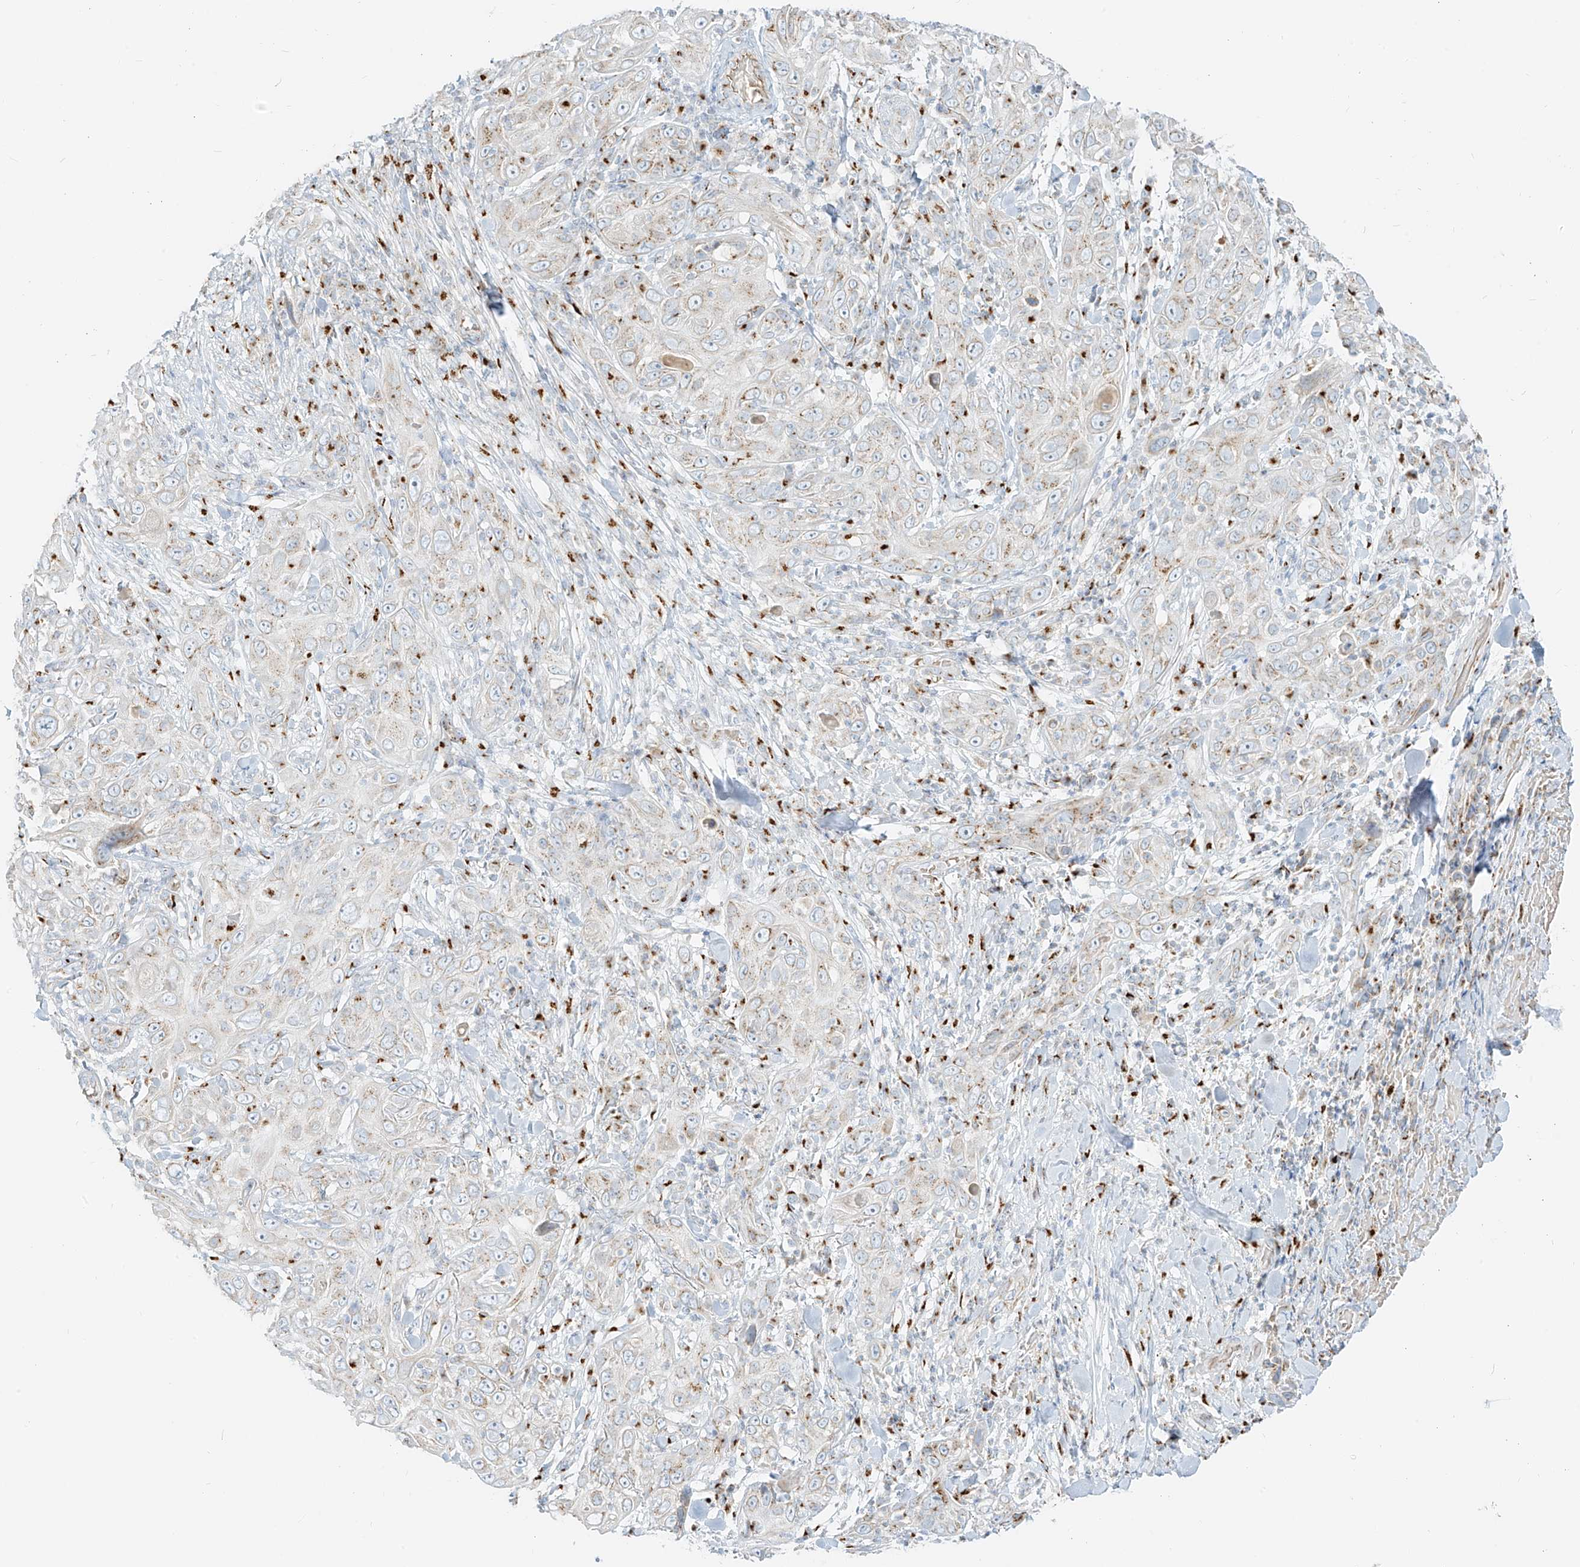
{"staining": {"intensity": "weak", "quantity": "25%-75%", "location": "cytoplasmic/membranous"}, "tissue": "skin cancer", "cell_type": "Tumor cells", "image_type": "cancer", "snomed": [{"axis": "morphology", "description": "Squamous cell carcinoma, NOS"}, {"axis": "topography", "description": "Skin"}], "caption": "Skin cancer stained for a protein reveals weak cytoplasmic/membranous positivity in tumor cells.", "gene": "TMEM87B", "patient": {"sex": "female", "age": 88}}